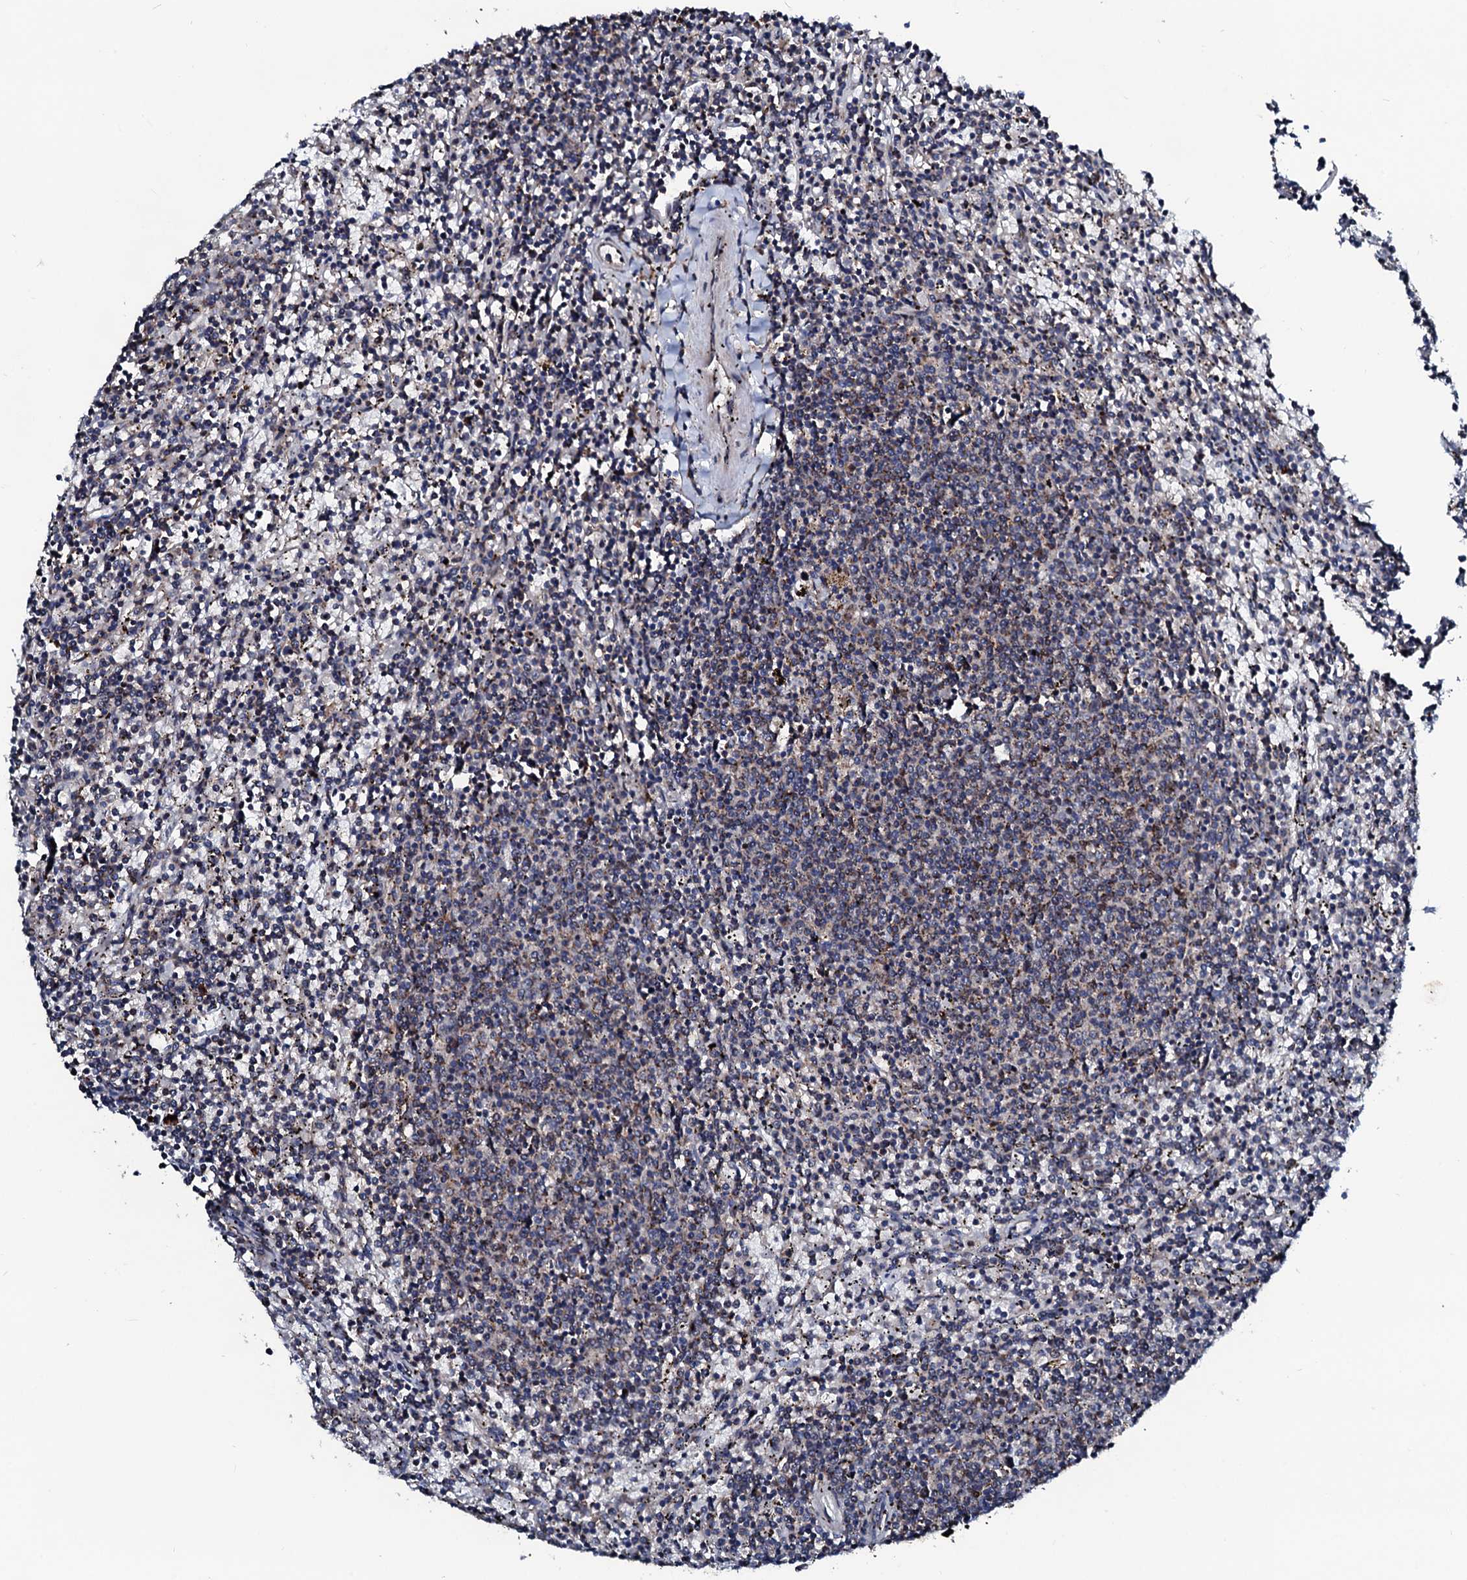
{"staining": {"intensity": "weak", "quantity": "<25%", "location": "nuclear"}, "tissue": "lymphoma", "cell_type": "Tumor cells", "image_type": "cancer", "snomed": [{"axis": "morphology", "description": "Malignant lymphoma, non-Hodgkin's type, Low grade"}, {"axis": "topography", "description": "Spleen"}], "caption": "Immunohistochemistry (IHC) micrograph of neoplastic tissue: lymphoma stained with DAB (3,3'-diaminobenzidine) reveals no significant protein staining in tumor cells.", "gene": "KIF18A", "patient": {"sex": "female", "age": 50}}